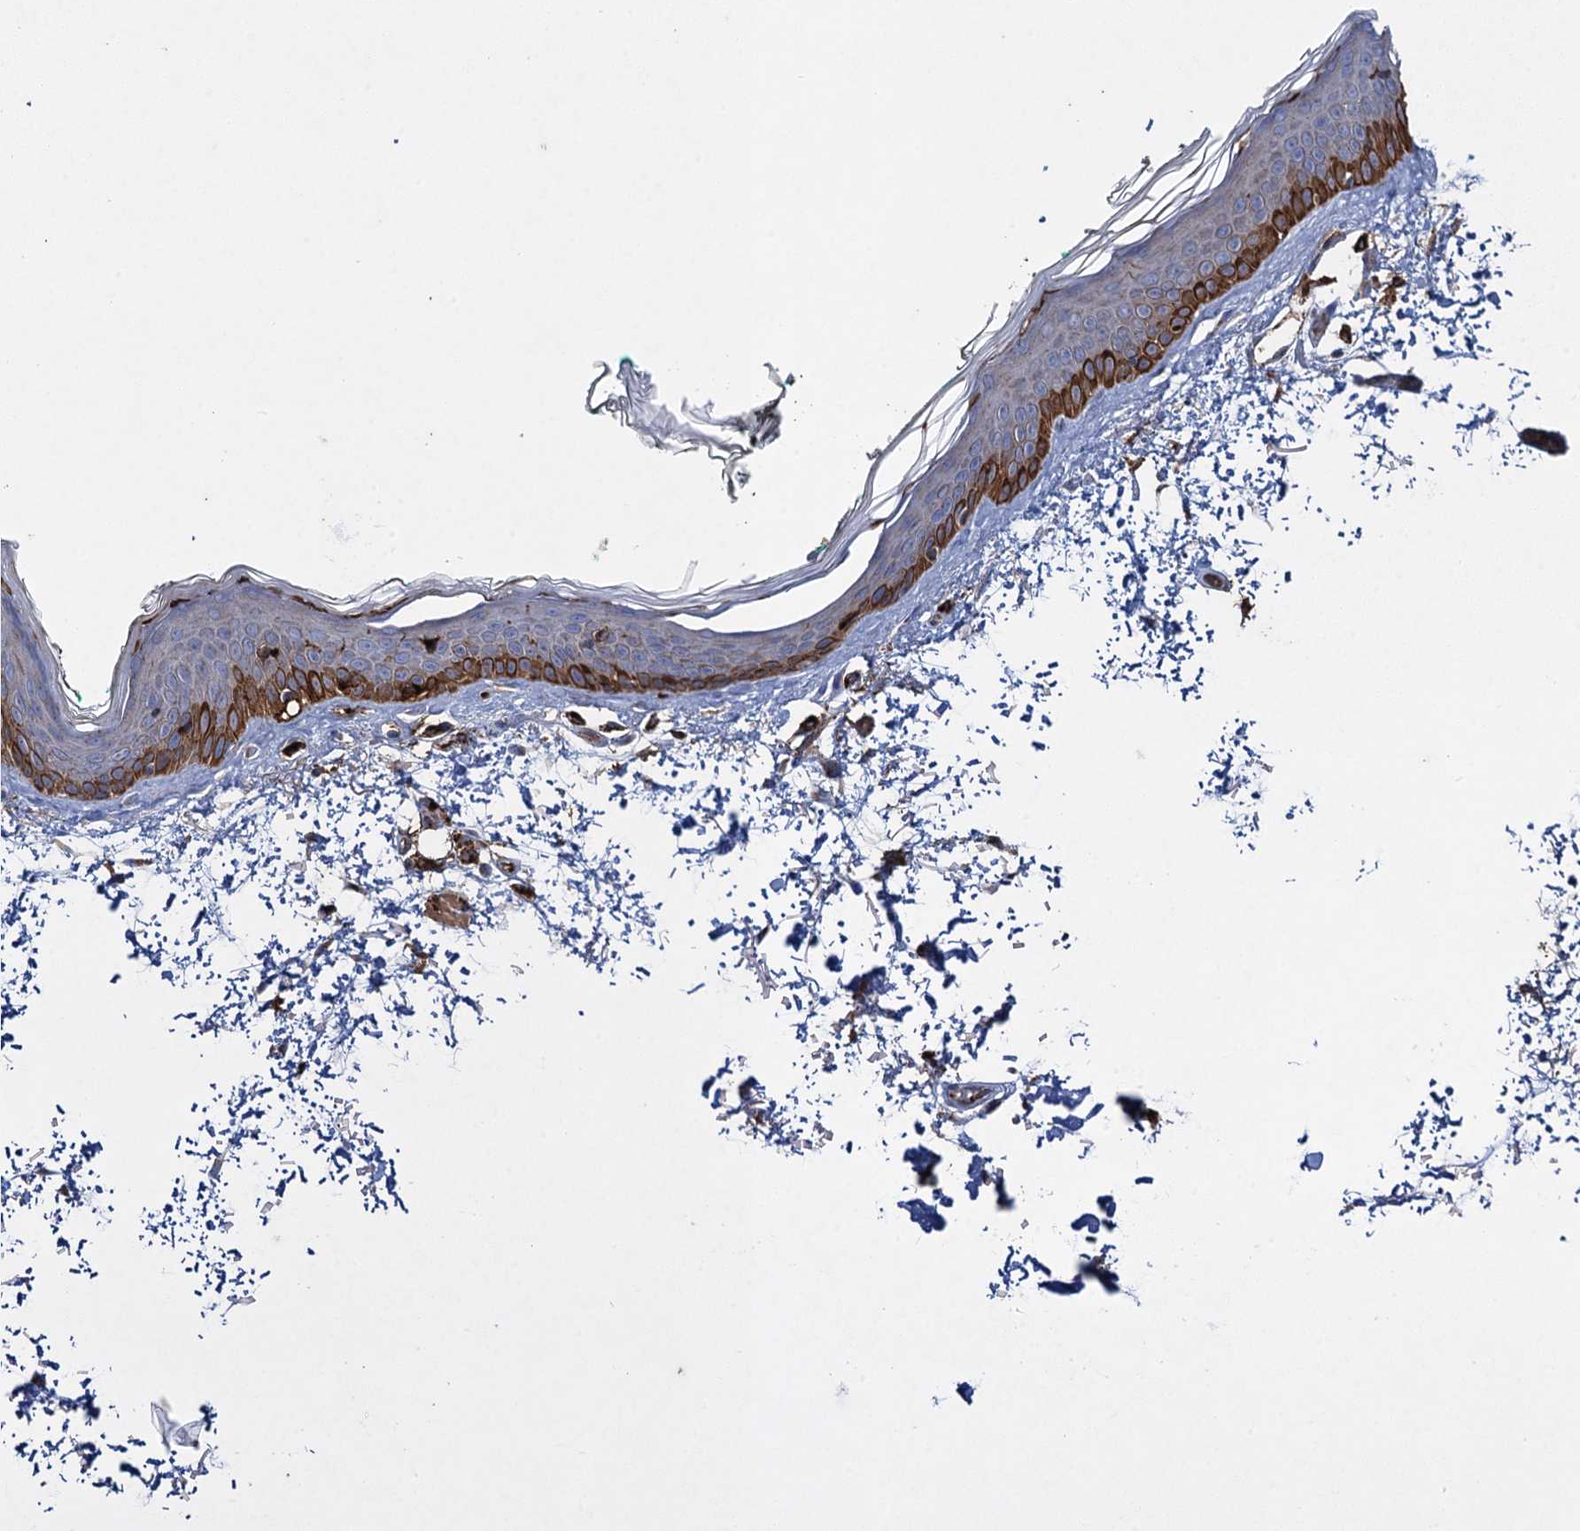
{"staining": {"intensity": "negative", "quantity": "none", "location": "none"}, "tissue": "skin", "cell_type": "Fibroblasts", "image_type": "normal", "snomed": [{"axis": "morphology", "description": "Normal tissue, NOS"}, {"axis": "topography", "description": "Skin"}], "caption": "This is an immunohistochemistry (IHC) micrograph of normal human skin. There is no positivity in fibroblasts.", "gene": "TXNDC11", "patient": {"sex": "male", "age": 62}}